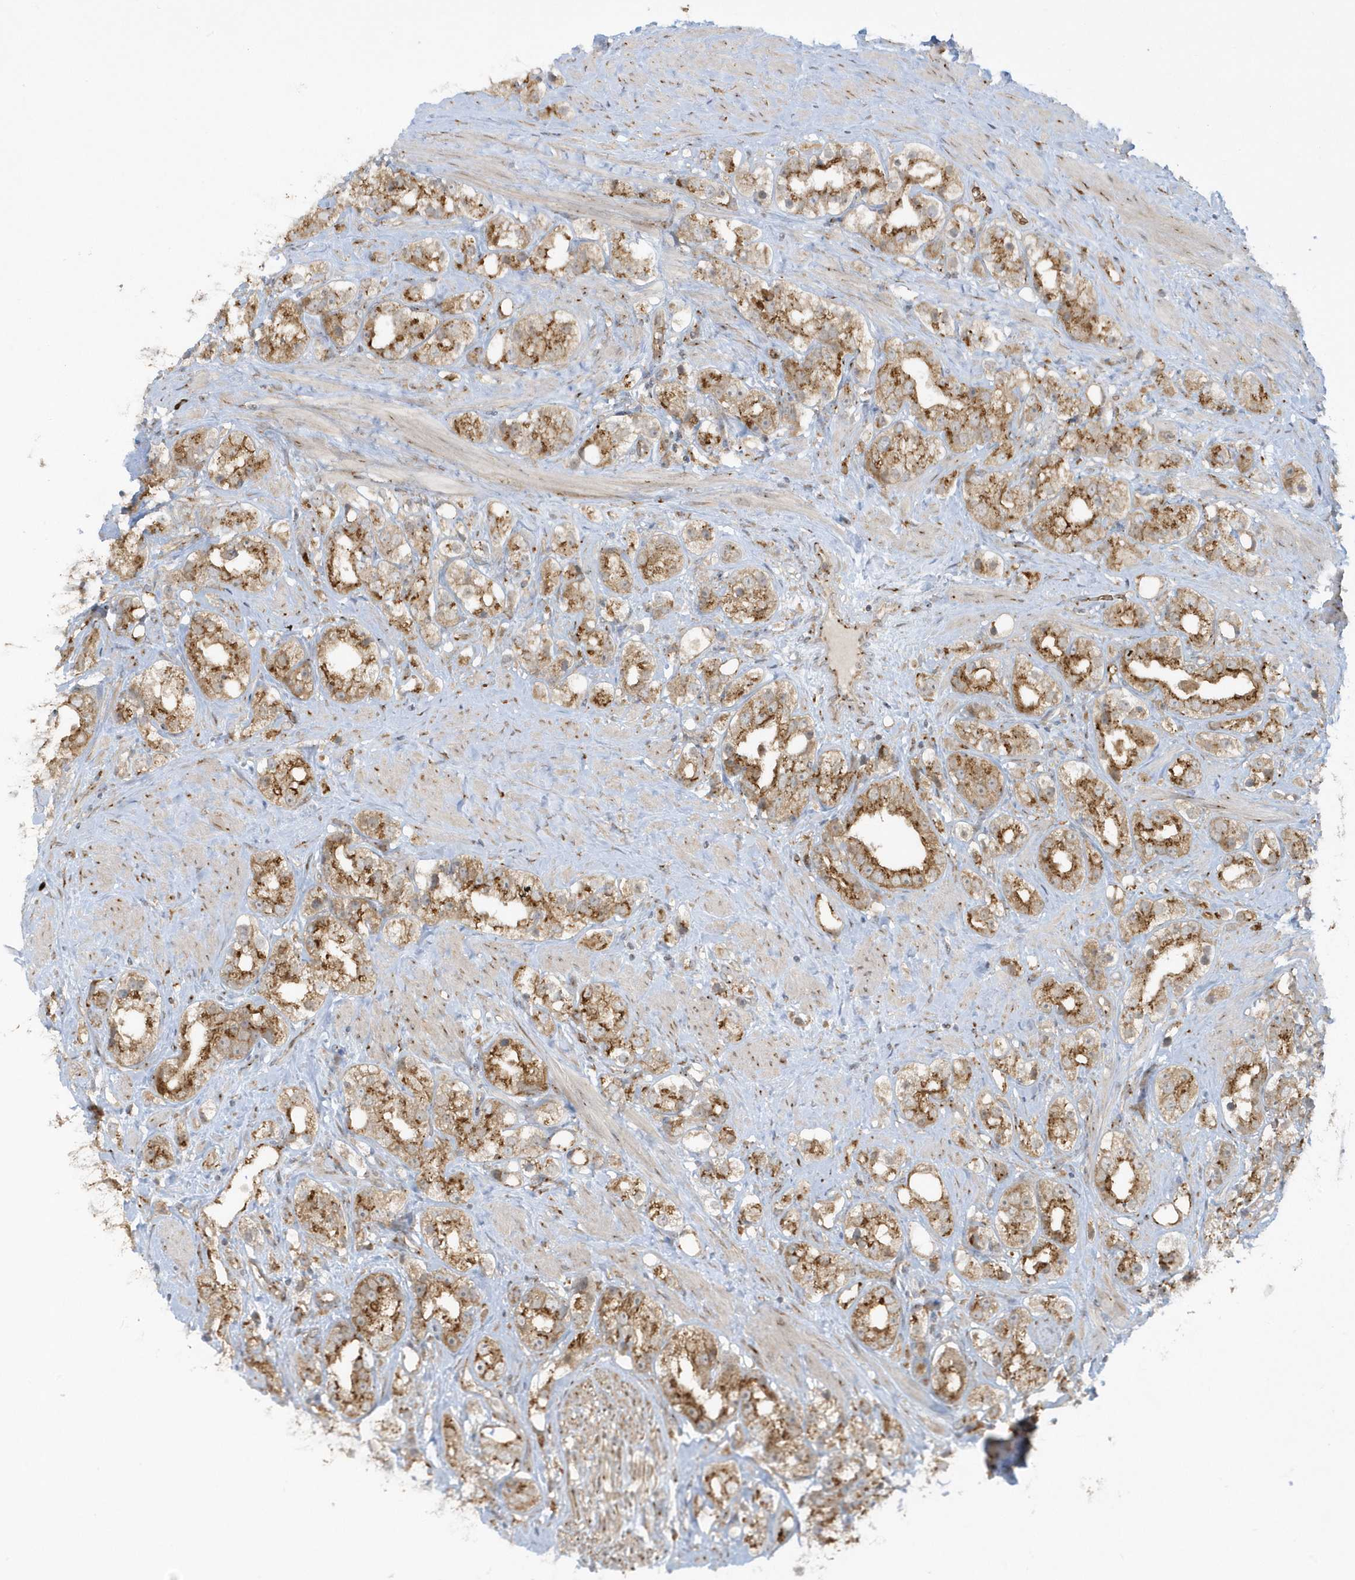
{"staining": {"intensity": "moderate", "quantity": ">75%", "location": "cytoplasmic/membranous"}, "tissue": "prostate cancer", "cell_type": "Tumor cells", "image_type": "cancer", "snomed": [{"axis": "morphology", "description": "Adenocarcinoma, NOS"}, {"axis": "topography", "description": "Prostate"}], "caption": "A brown stain labels moderate cytoplasmic/membranous positivity of a protein in human adenocarcinoma (prostate) tumor cells.", "gene": "RPP40", "patient": {"sex": "male", "age": 79}}